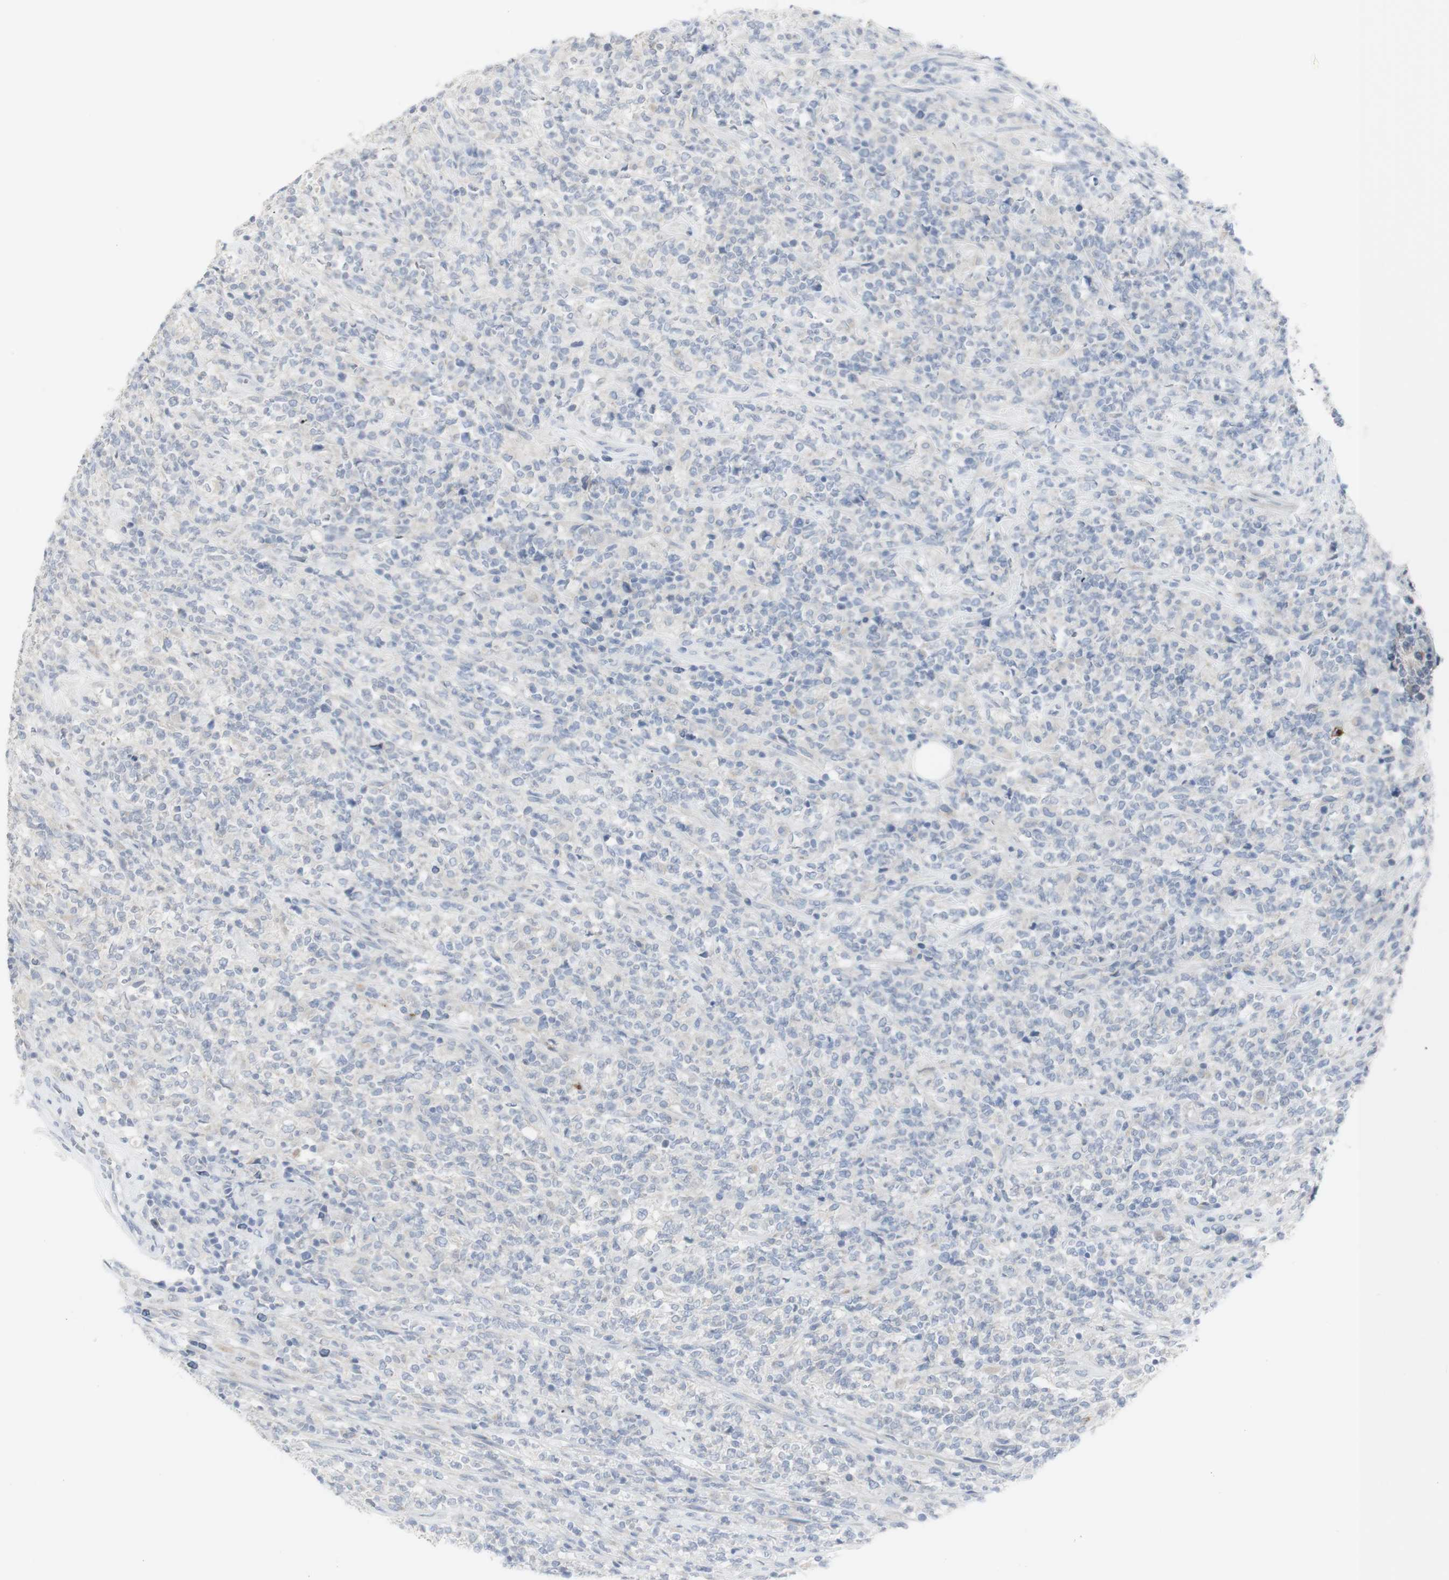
{"staining": {"intensity": "negative", "quantity": "none", "location": "none"}, "tissue": "lymphoma", "cell_type": "Tumor cells", "image_type": "cancer", "snomed": [{"axis": "morphology", "description": "Malignant lymphoma, non-Hodgkin's type, High grade"}, {"axis": "topography", "description": "Soft tissue"}], "caption": "Tumor cells show no significant protein expression in lymphoma.", "gene": "CD207", "patient": {"sex": "male", "age": 18}}